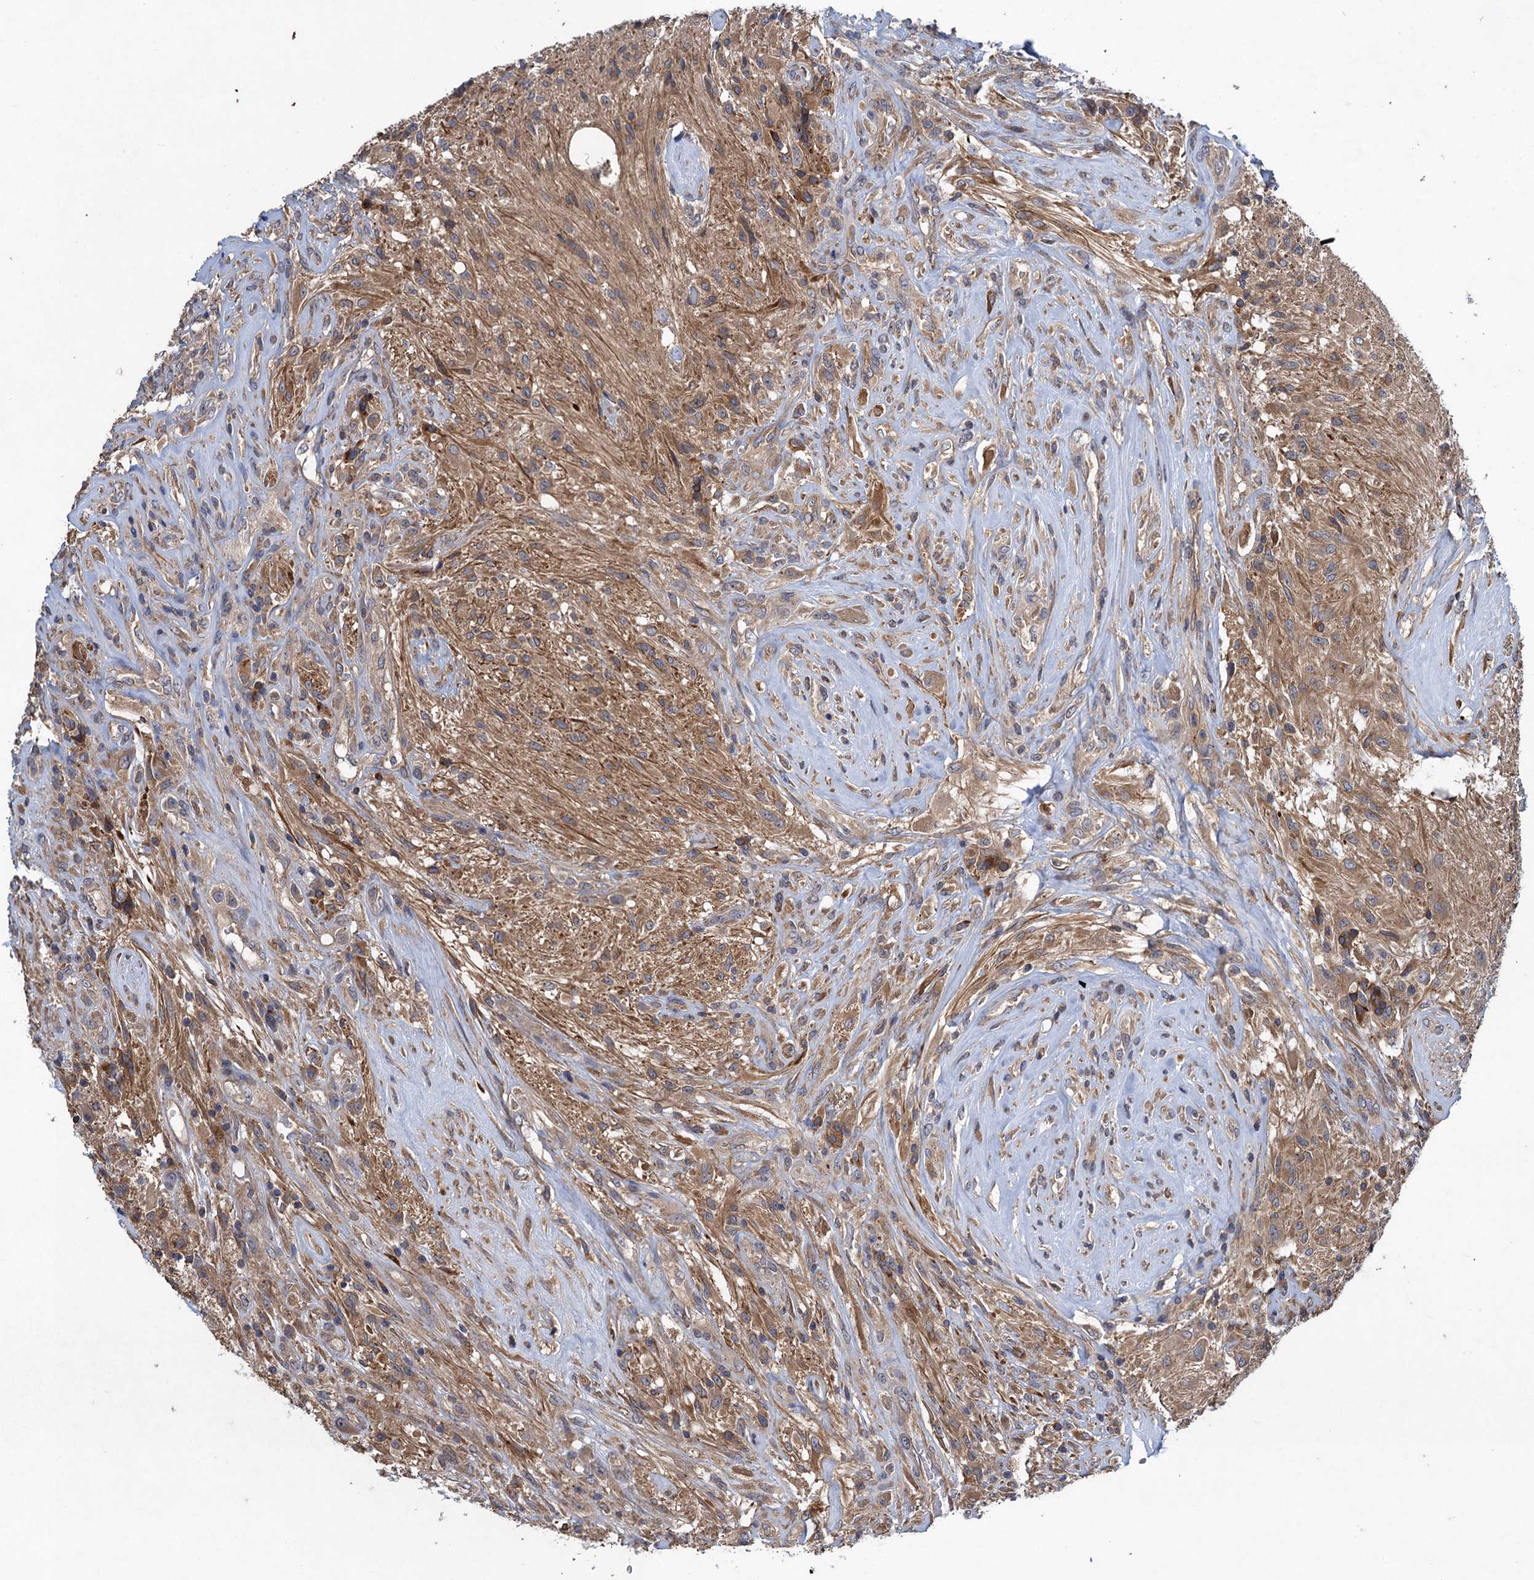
{"staining": {"intensity": "moderate", "quantity": "<25%", "location": "cytoplasmic/membranous"}, "tissue": "glioma", "cell_type": "Tumor cells", "image_type": "cancer", "snomed": [{"axis": "morphology", "description": "Glioma, malignant, High grade"}, {"axis": "topography", "description": "Brain"}], "caption": "Immunohistochemical staining of human glioma demonstrates low levels of moderate cytoplasmic/membranous protein expression in approximately <25% of tumor cells.", "gene": "CNTN5", "patient": {"sex": "male", "age": 56}}